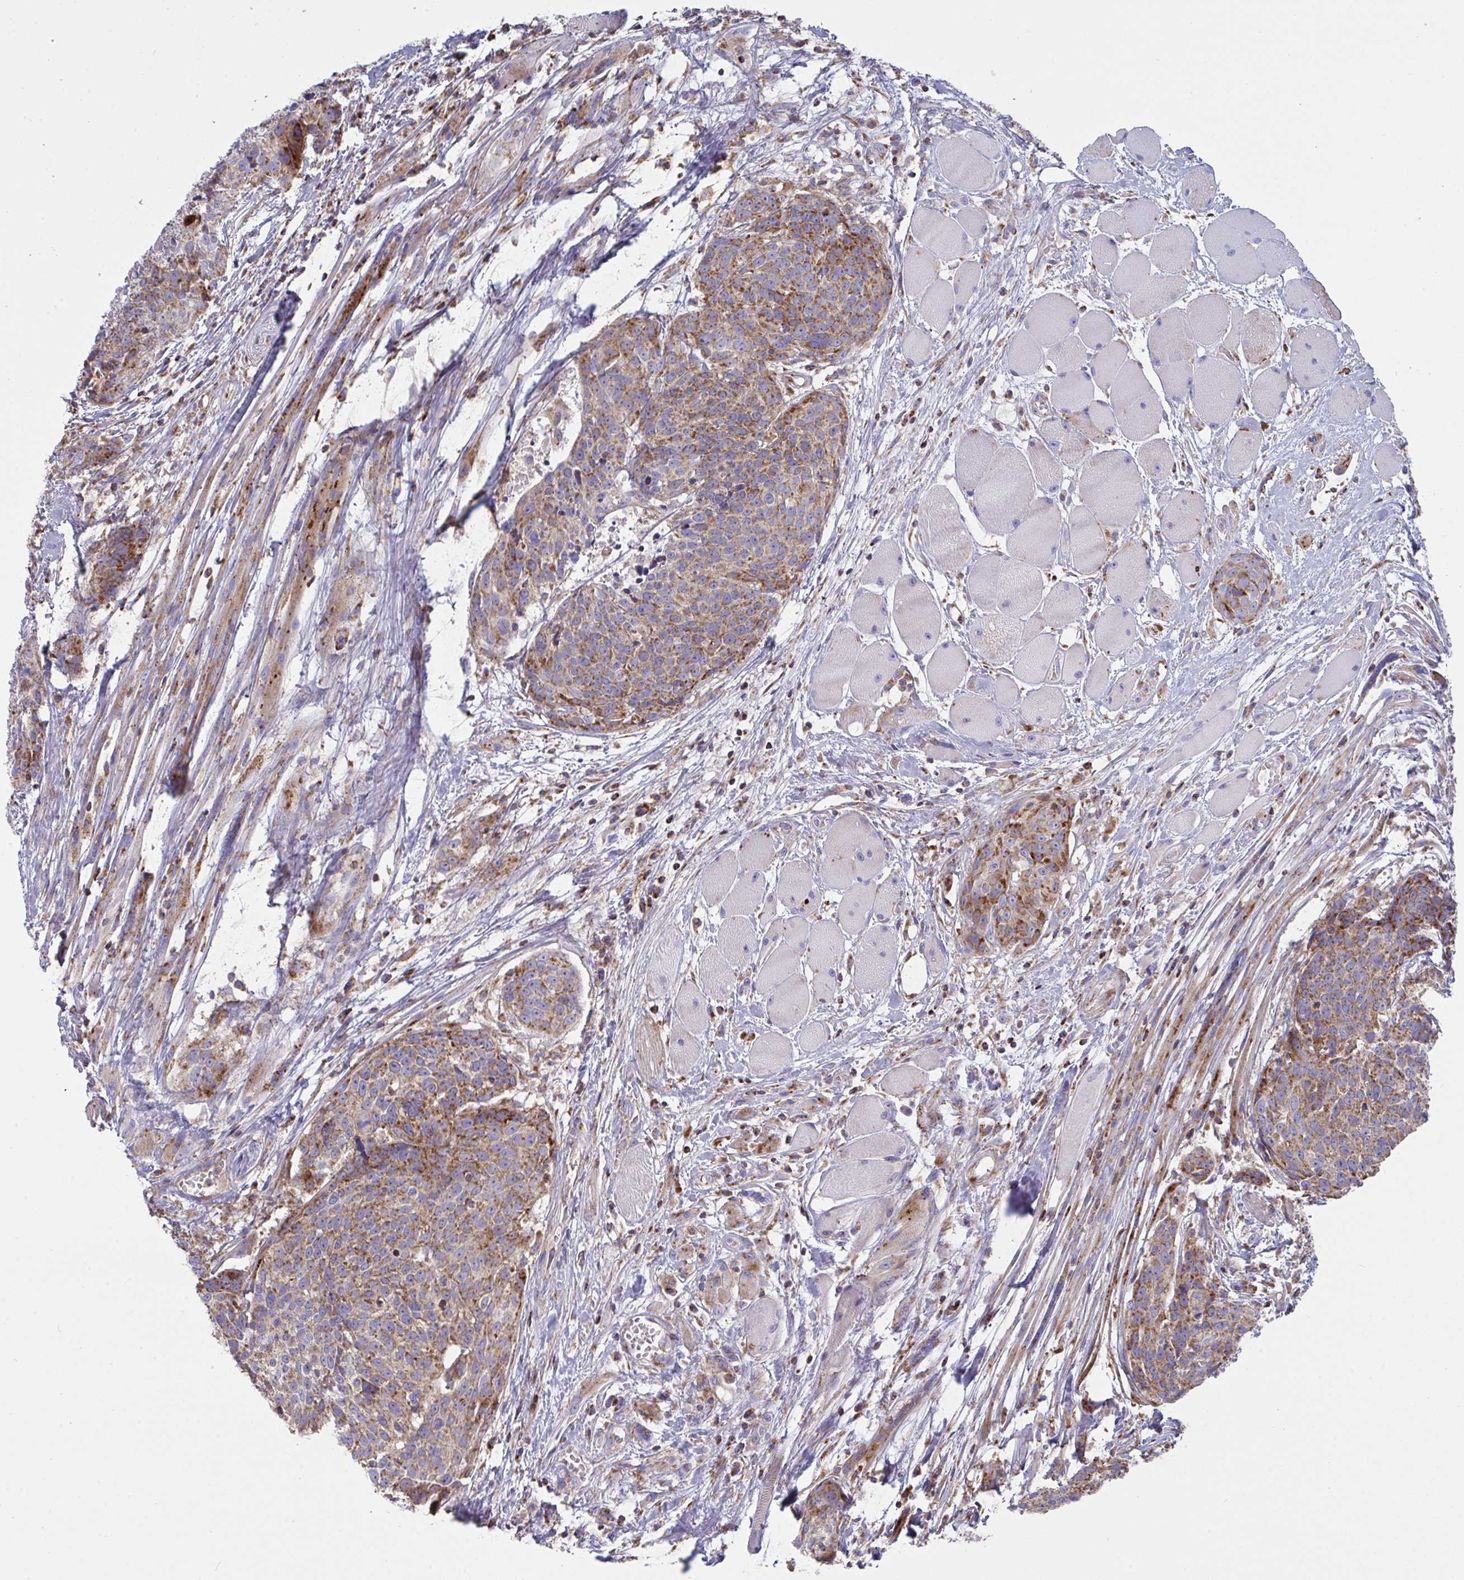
{"staining": {"intensity": "moderate", "quantity": ">75%", "location": "cytoplasmic/membranous"}, "tissue": "head and neck cancer", "cell_type": "Tumor cells", "image_type": "cancer", "snomed": [{"axis": "morphology", "description": "Squamous cell carcinoma, NOS"}, {"axis": "topography", "description": "Oral tissue"}, {"axis": "topography", "description": "Head-Neck"}], "caption": "Human head and neck cancer (squamous cell carcinoma) stained for a protein (brown) shows moderate cytoplasmic/membranous positive expression in approximately >75% of tumor cells.", "gene": "MICOS10", "patient": {"sex": "male", "age": 64}}